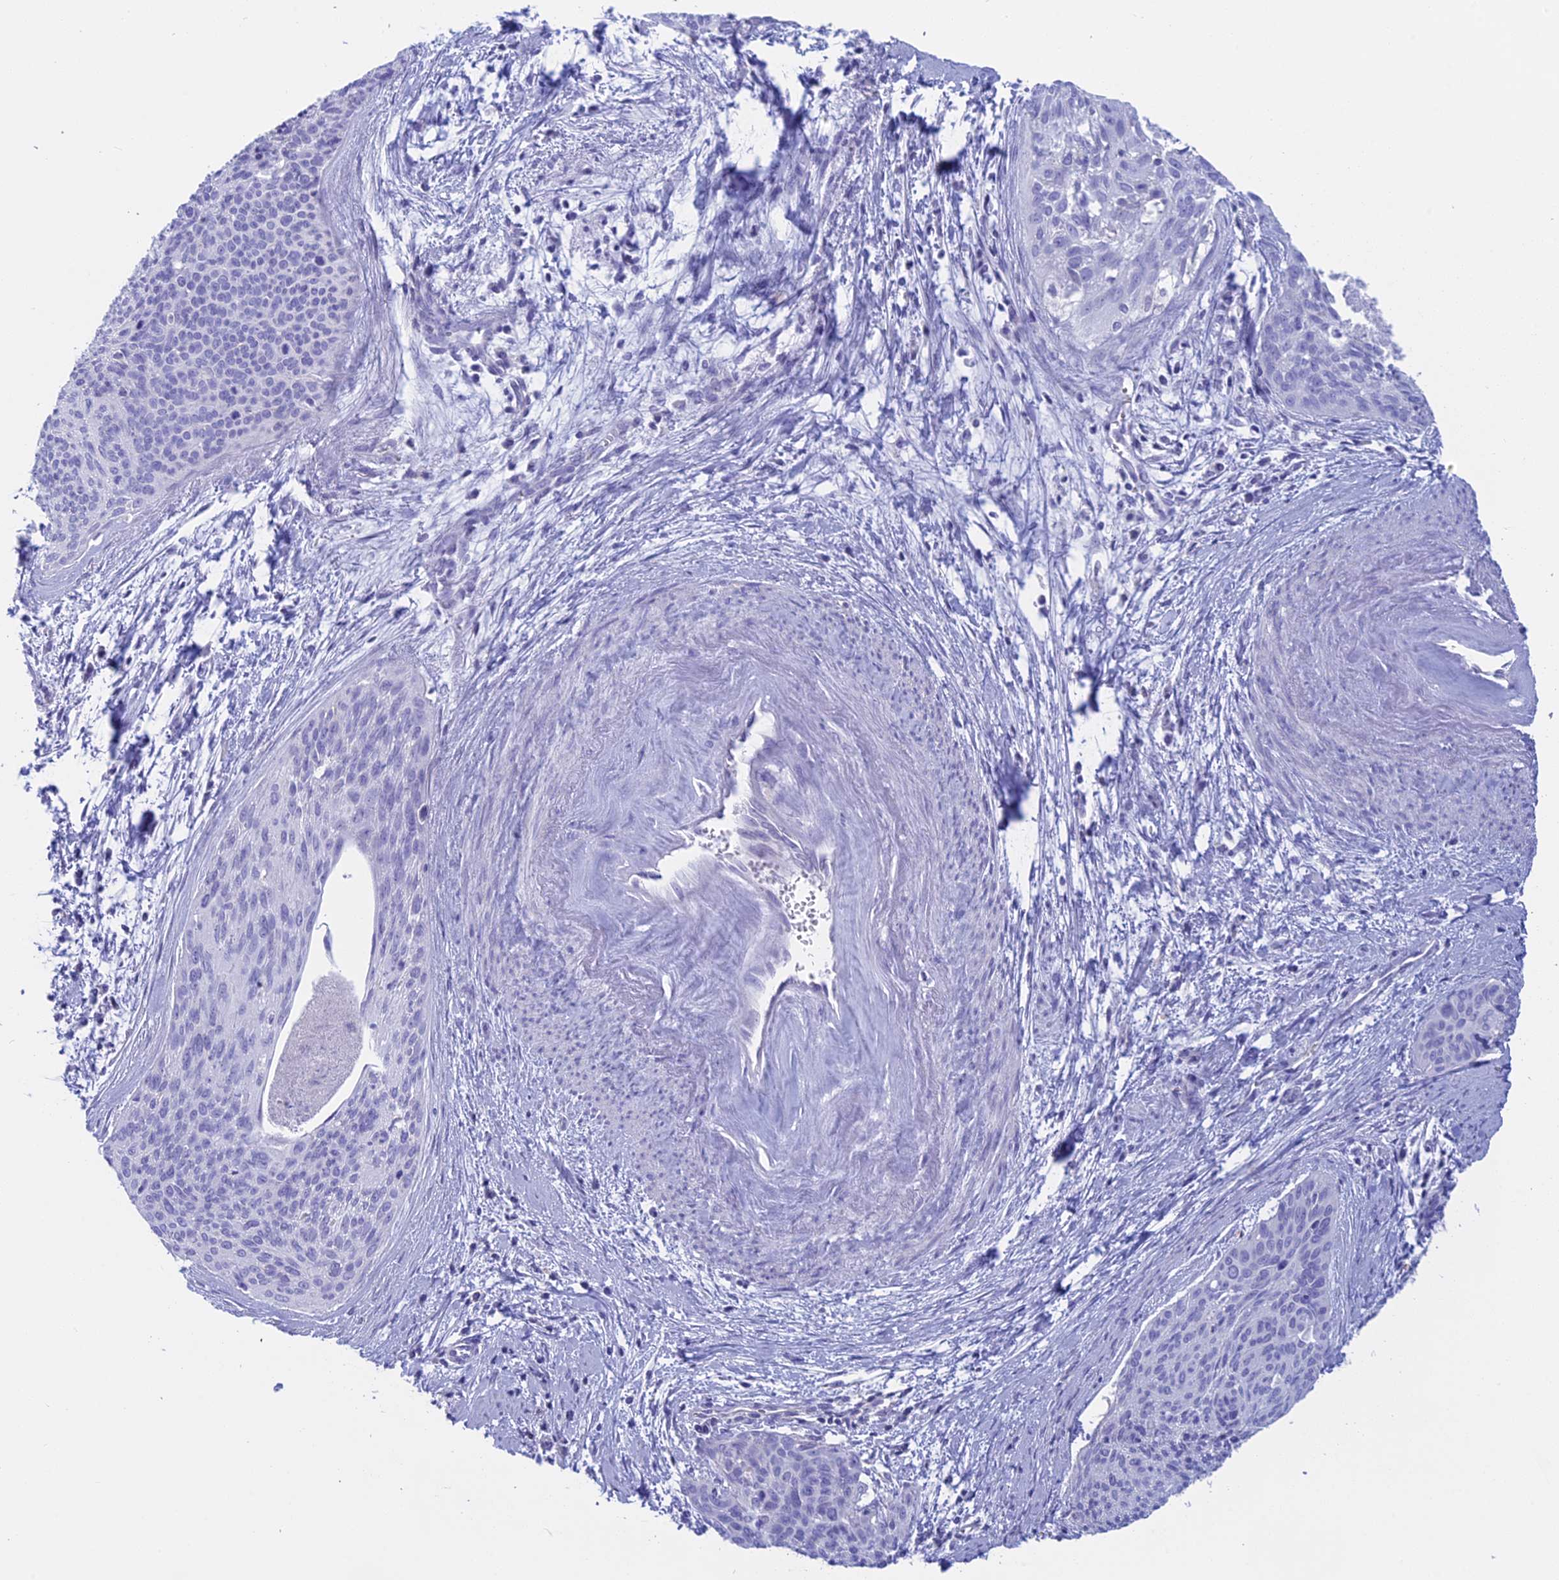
{"staining": {"intensity": "negative", "quantity": "none", "location": "none"}, "tissue": "cervical cancer", "cell_type": "Tumor cells", "image_type": "cancer", "snomed": [{"axis": "morphology", "description": "Squamous cell carcinoma, NOS"}, {"axis": "topography", "description": "Cervix"}], "caption": "Squamous cell carcinoma (cervical) was stained to show a protein in brown. There is no significant staining in tumor cells.", "gene": "RP1", "patient": {"sex": "female", "age": 55}}